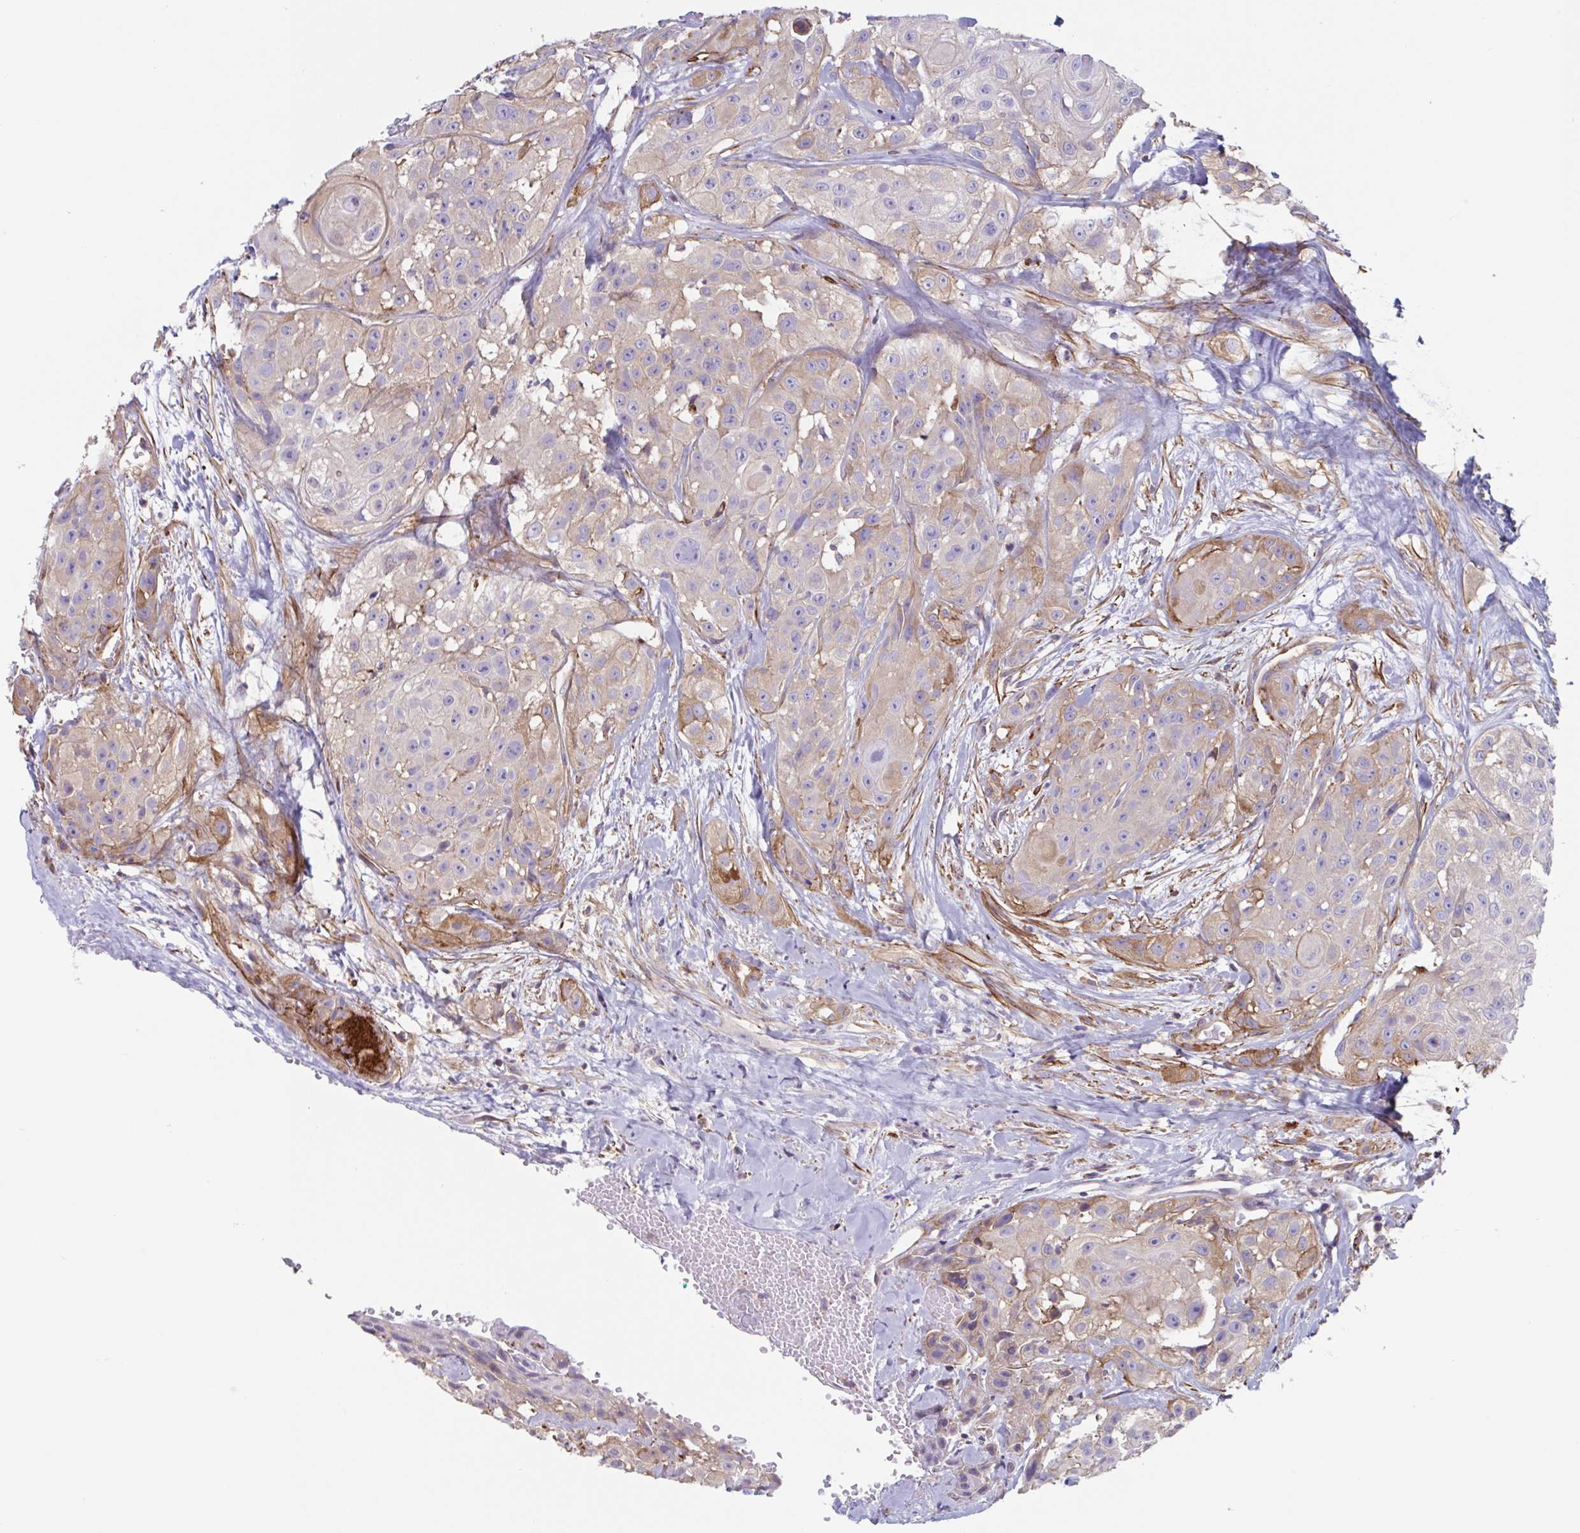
{"staining": {"intensity": "weak", "quantity": "<25%", "location": "cytoplasmic/membranous"}, "tissue": "head and neck cancer", "cell_type": "Tumor cells", "image_type": "cancer", "snomed": [{"axis": "morphology", "description": "Squamous cell carcinoma, NOS"}, {"axis": "topography", "description": "Head-Neck"}], "caption": "Histopathology image shows no significant protein expression in tumor cells of head and neck squamous cell carcinoma. (Immunohistochemistry, brightfield microscopy, high magnification).", "gene": "SHISA7", "patient": {"sex": "male", "age": 83}}